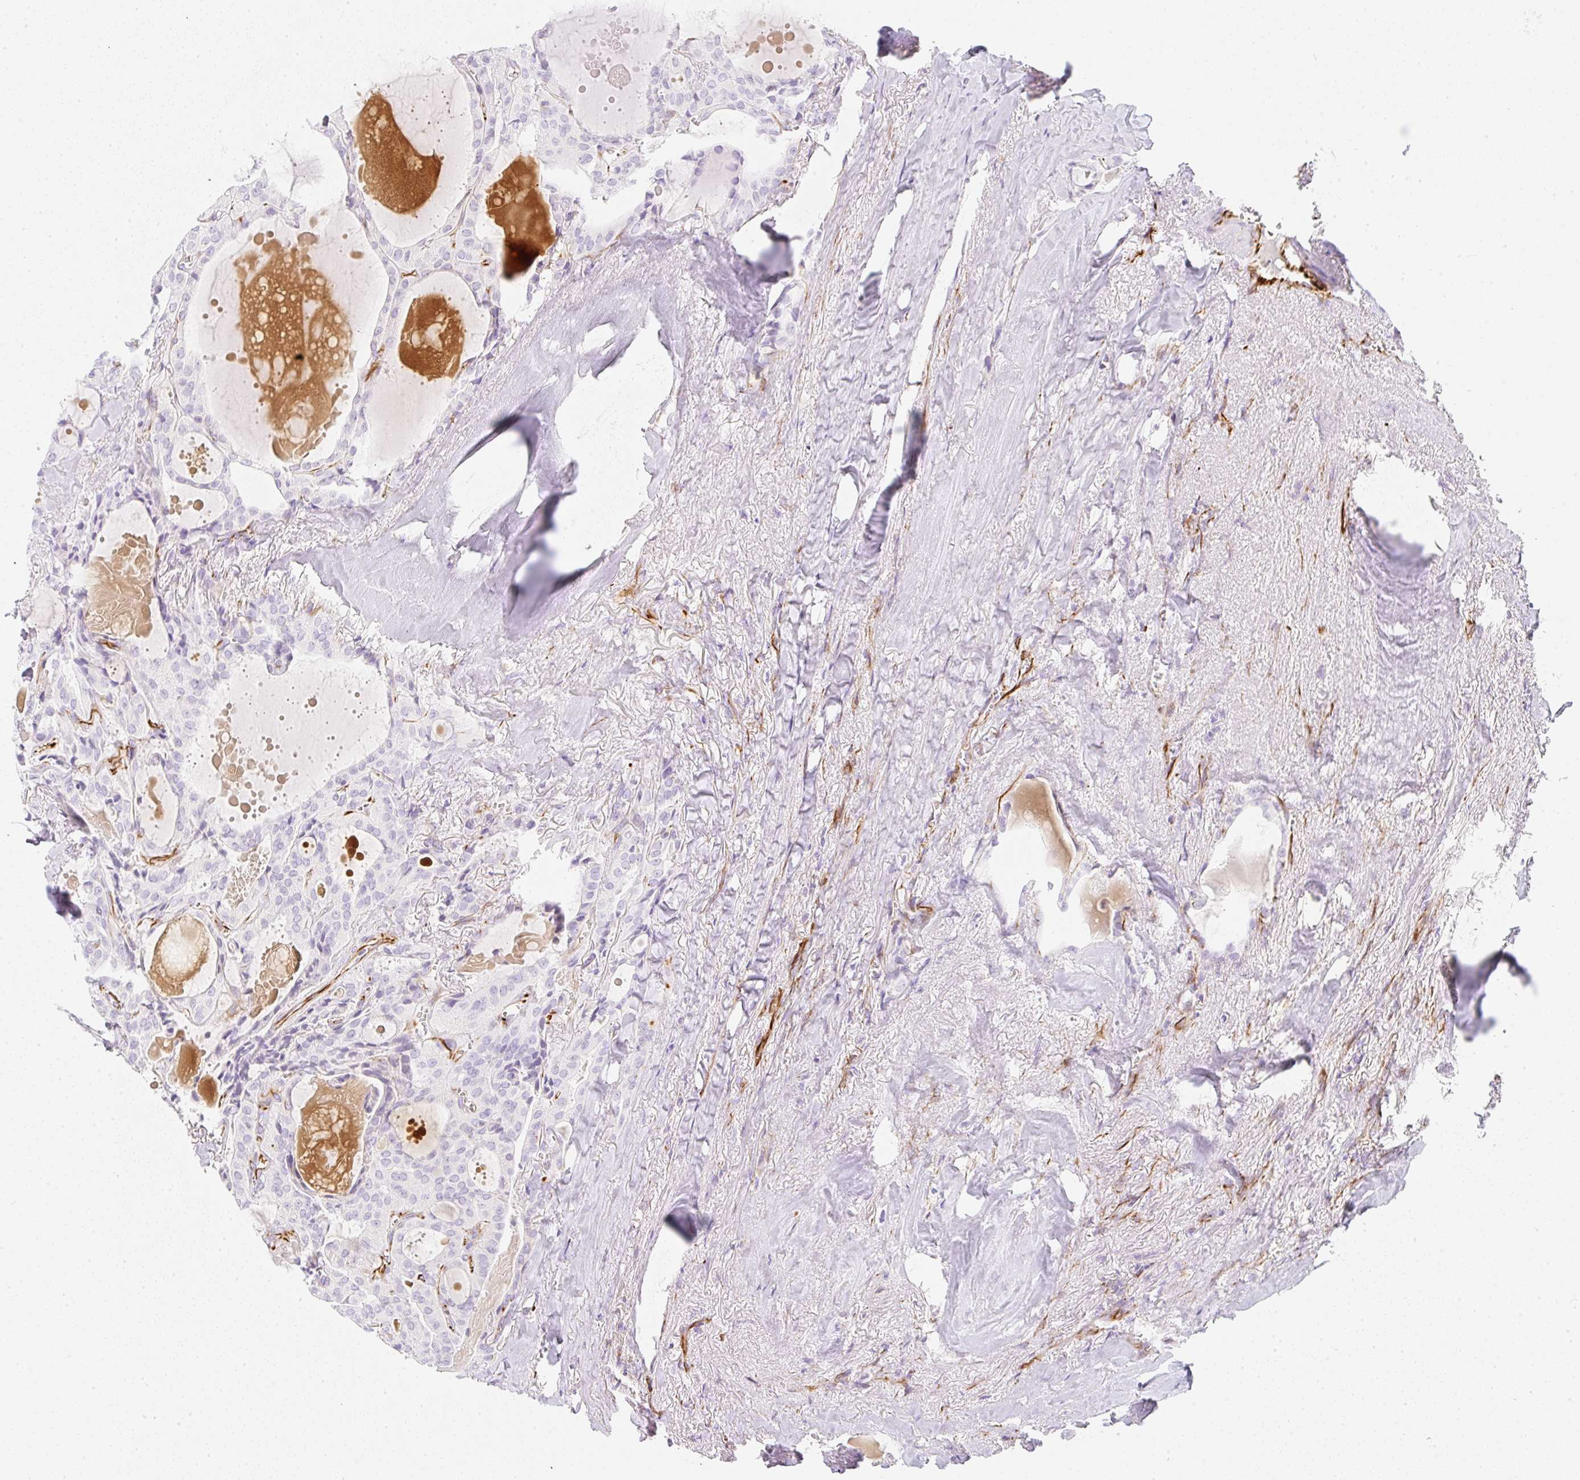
{"staining": {"intensity": "negative", "quantity": "none", "location": "none"}, "tissue": "thyroid cancer", "cell_type": "Tumor cells", "image_type": "cancer", "snomed": [{"axis": "morphology", "description": "Papillary adenocarcinoma, NOS"}, {"axis": "topography", "description": "Thyroid gland"}], "caption": "Immunohistochemistry (IHC) photomicrograph of human thyroid cancer stained for a protein (brown), which shows no expression in tumor cells.", "gene": "ZNF689", "patient": {"sex": "male", "age": 52}}